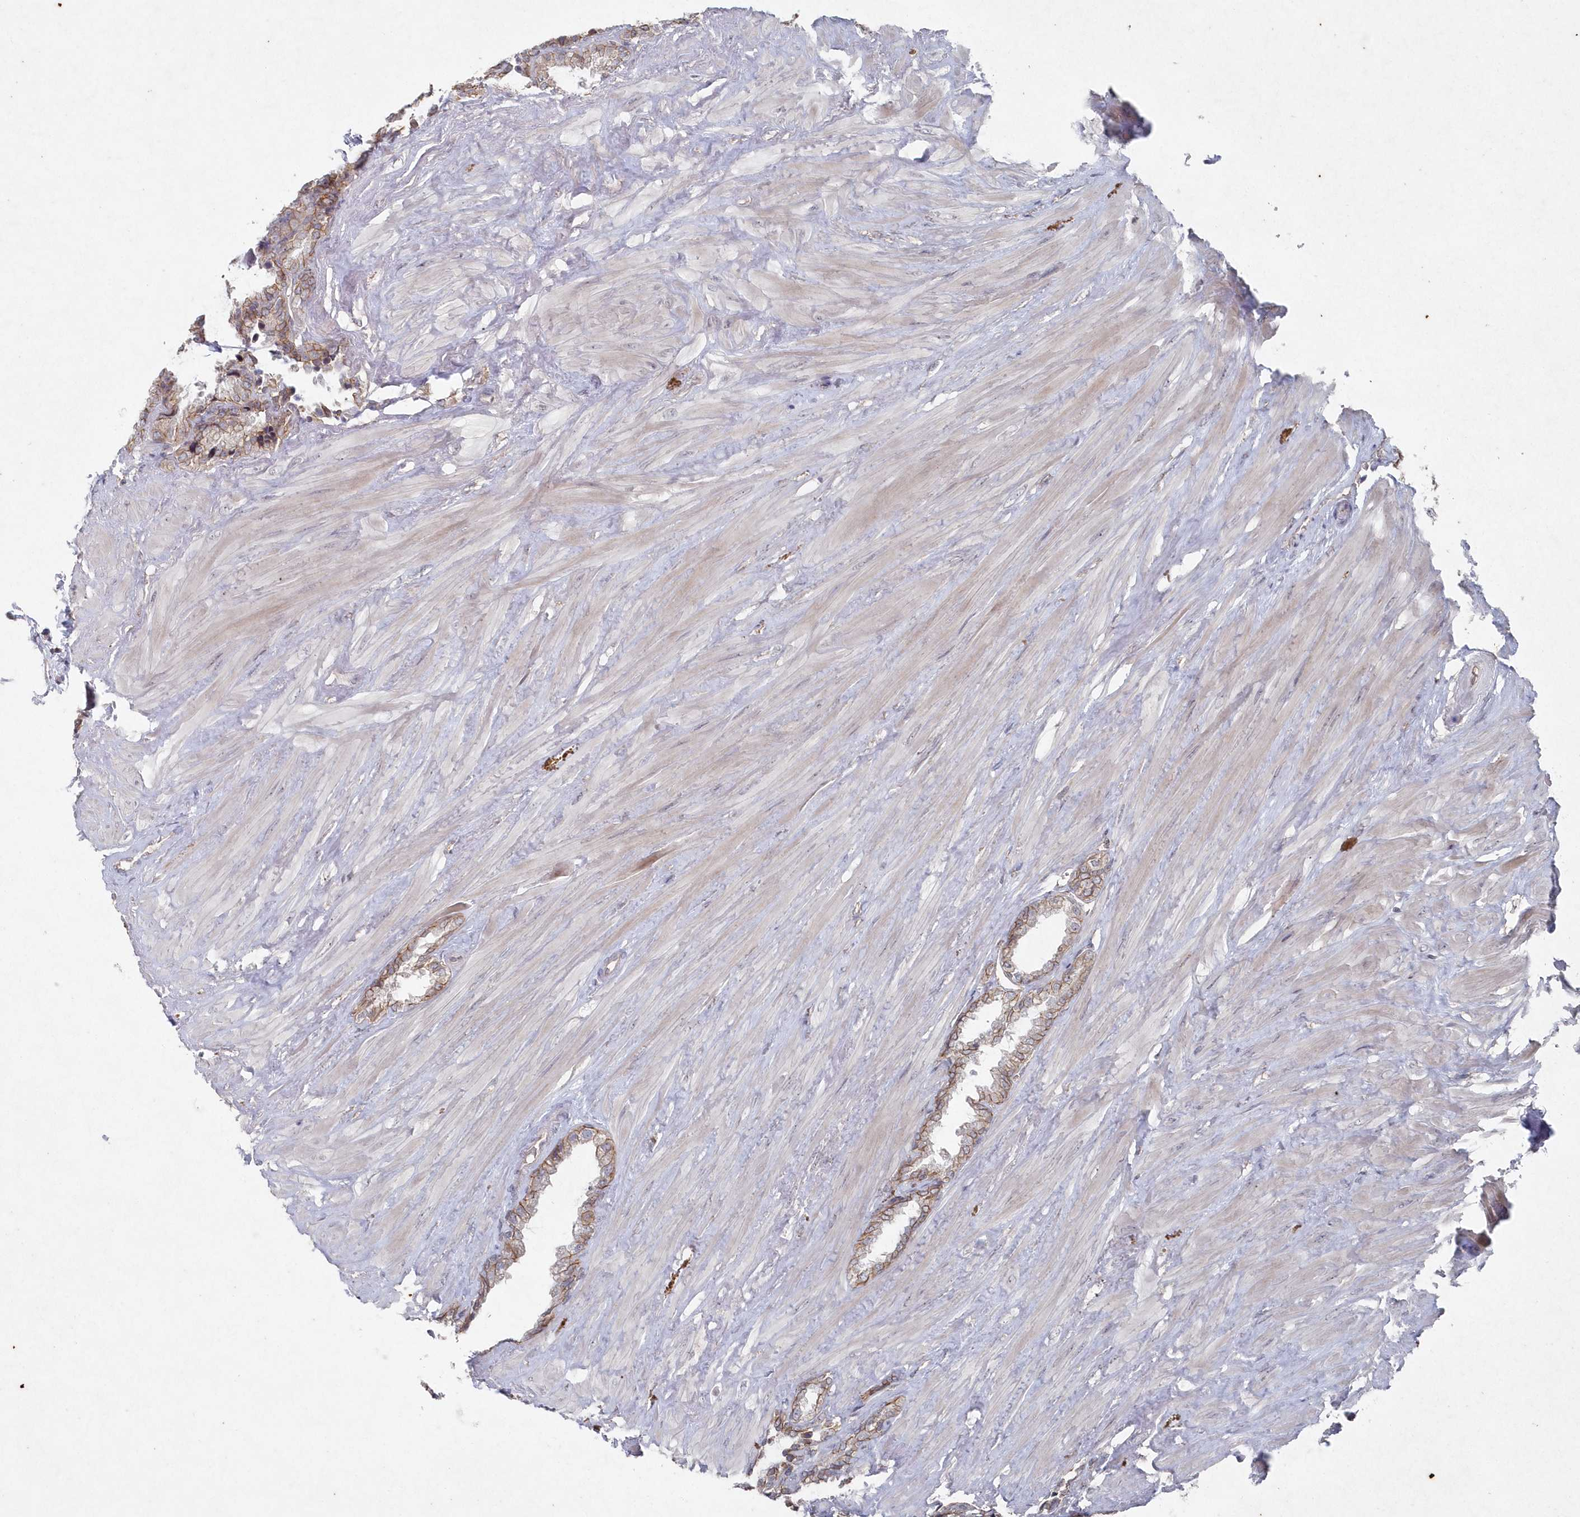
{"staining": {"intensity": "moderate", "quantity": ">75%", "location": "cytoplasmic/membranous"}, "tissue": "seminal vesicle", "cell_type": "Glandular cells", "image_type": "normal", "snomed": [{"axis": "morphology", "description": "Normal tissue, NOS"}, {"axis": "topography", "description": "Seminal veicle"}], "caption": "Immunohistochemistry (IHC) of normal seminal vesicle shows medium levels of moderate cytoplasmic/membranous expression in about >75% of glandular cells.", "gene": "VSIG2", "patient": {"sex": "male", "age": 46}}